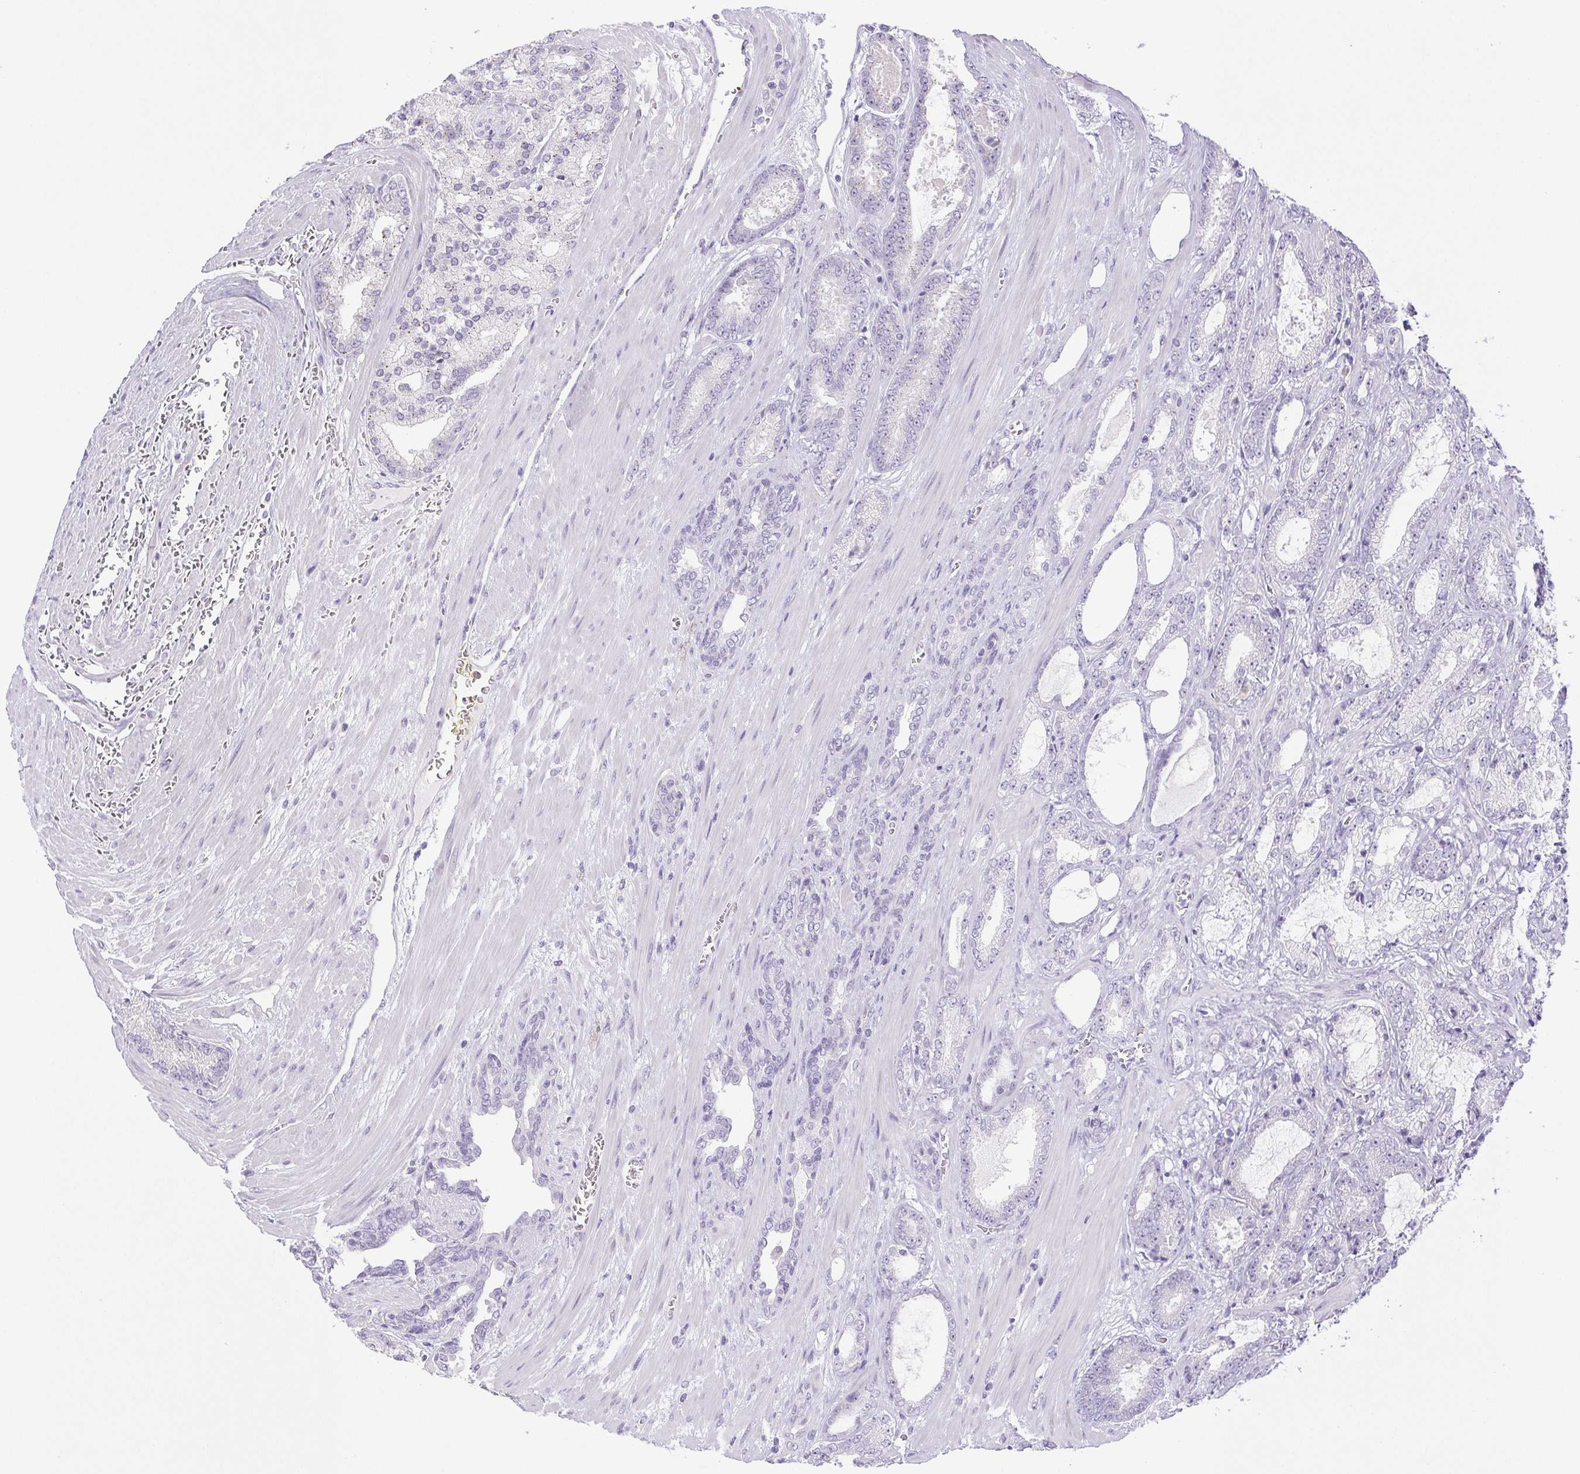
{"staining": {"intensity": "negative", "quantity": "none", "location": "none"}, "tissue": "prostate cancer", "cell_type": "Tumor cells", "image_type": "cancer", "snomed": [{"axis": "morphology", "description": "Adenocarcinoma, High grade"}, {"axis": "topography", "description": "Prostate"}], "caption": "Immunohistochemistry (IHC) histopathology image of prostate adenocarcinoma (high-grade) stained for a protein (brown), which reveals no positivity in tumor cells.", "gene": "PAPPA2", "patient": {"sex": "male", "age": 64}}